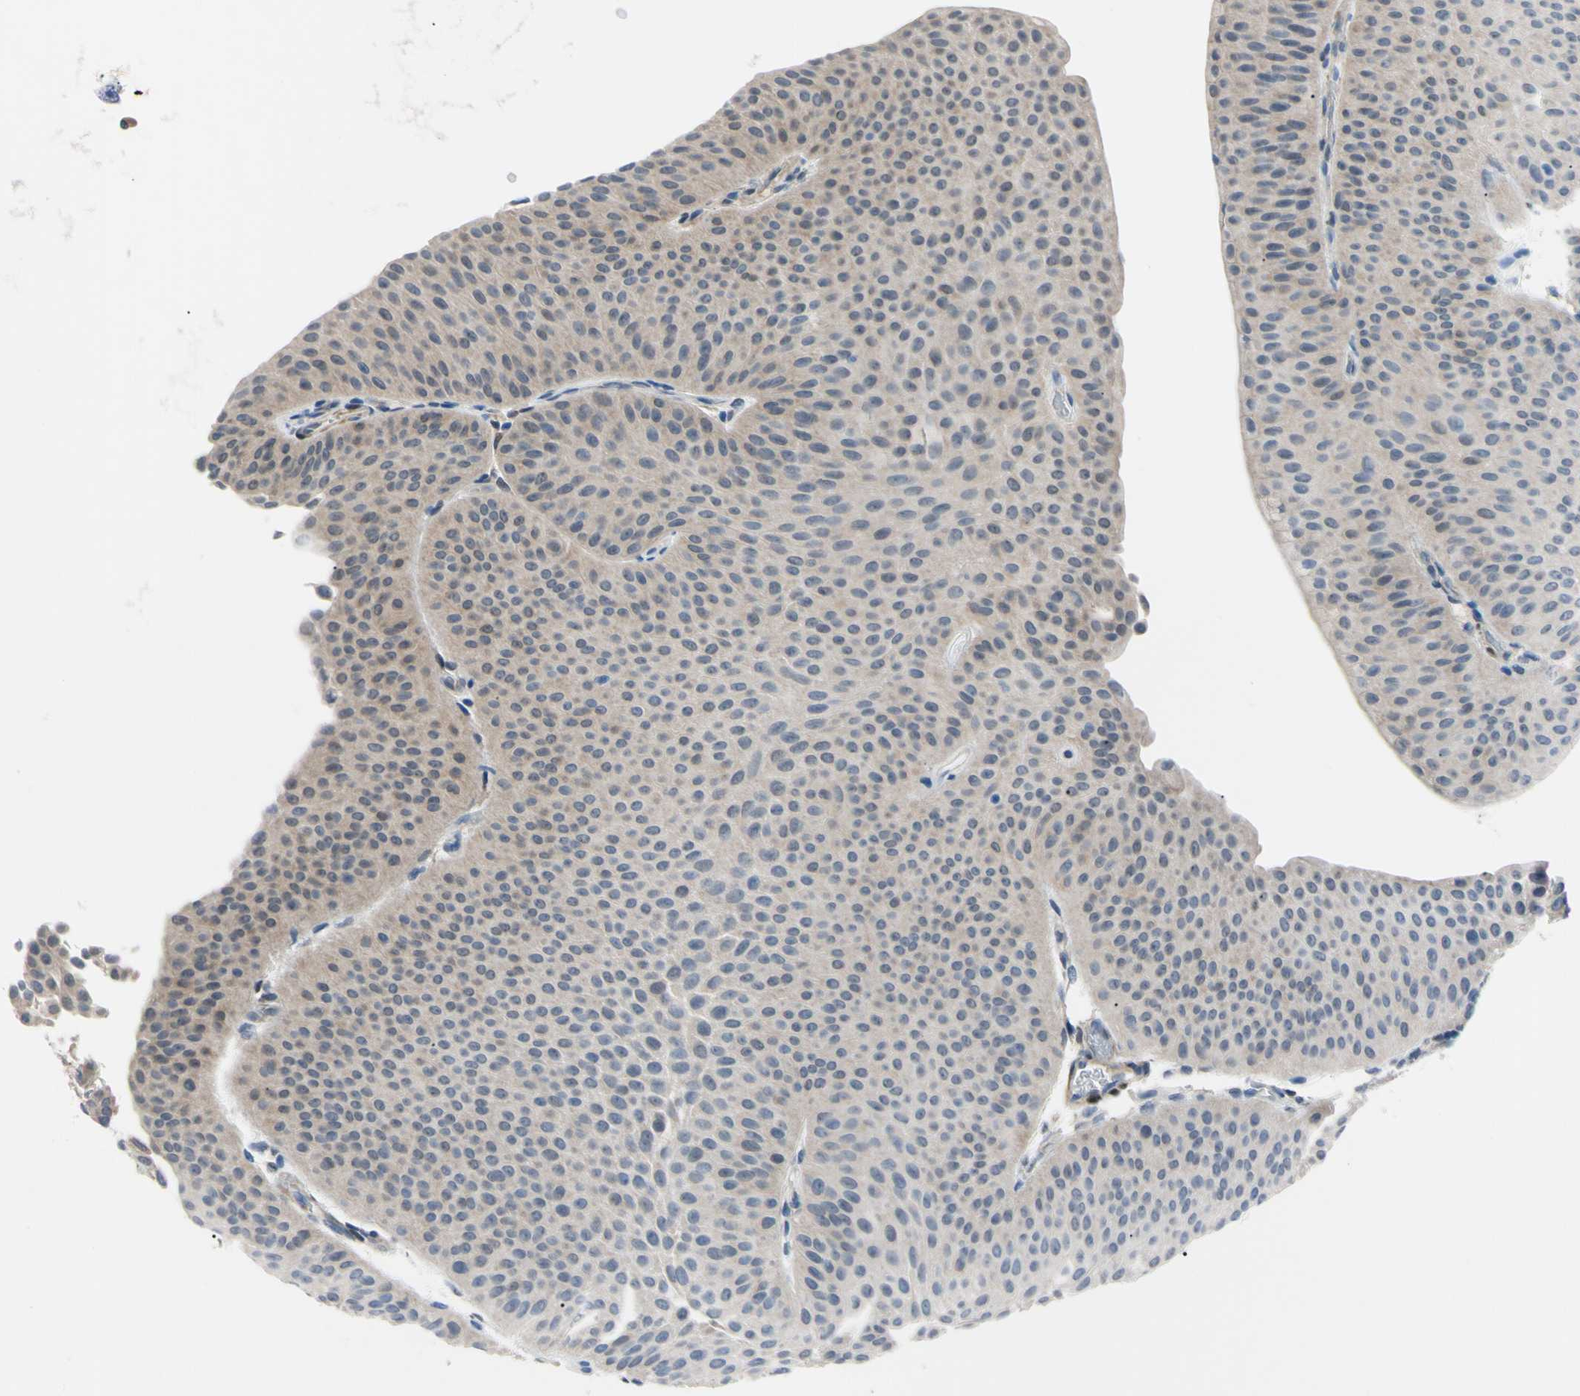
{"staining": {"intensity": "weak", "quantity": ">75%", "location": "cytoplasmic/membranous"}, "tissue": "urothelial cancer", "cell_type": "Tumor cells", "image_type": "cancer", "snomed": [{"axis": "morphology", "description": "Urothelial carcinoma, Low grade"}, {"axis": "topography", "description": "Urinary bladder"}], "caption": "An immunohistochemistry photomicrograph of tumor tissue is shown. Protein staining in brown labels weak cytoplasmic/membranous positivity in urothelial carcinoma (low-grade) within tumor cells.", "gene": "NOL3", "patient": {"sex": "female", "age": 60}}